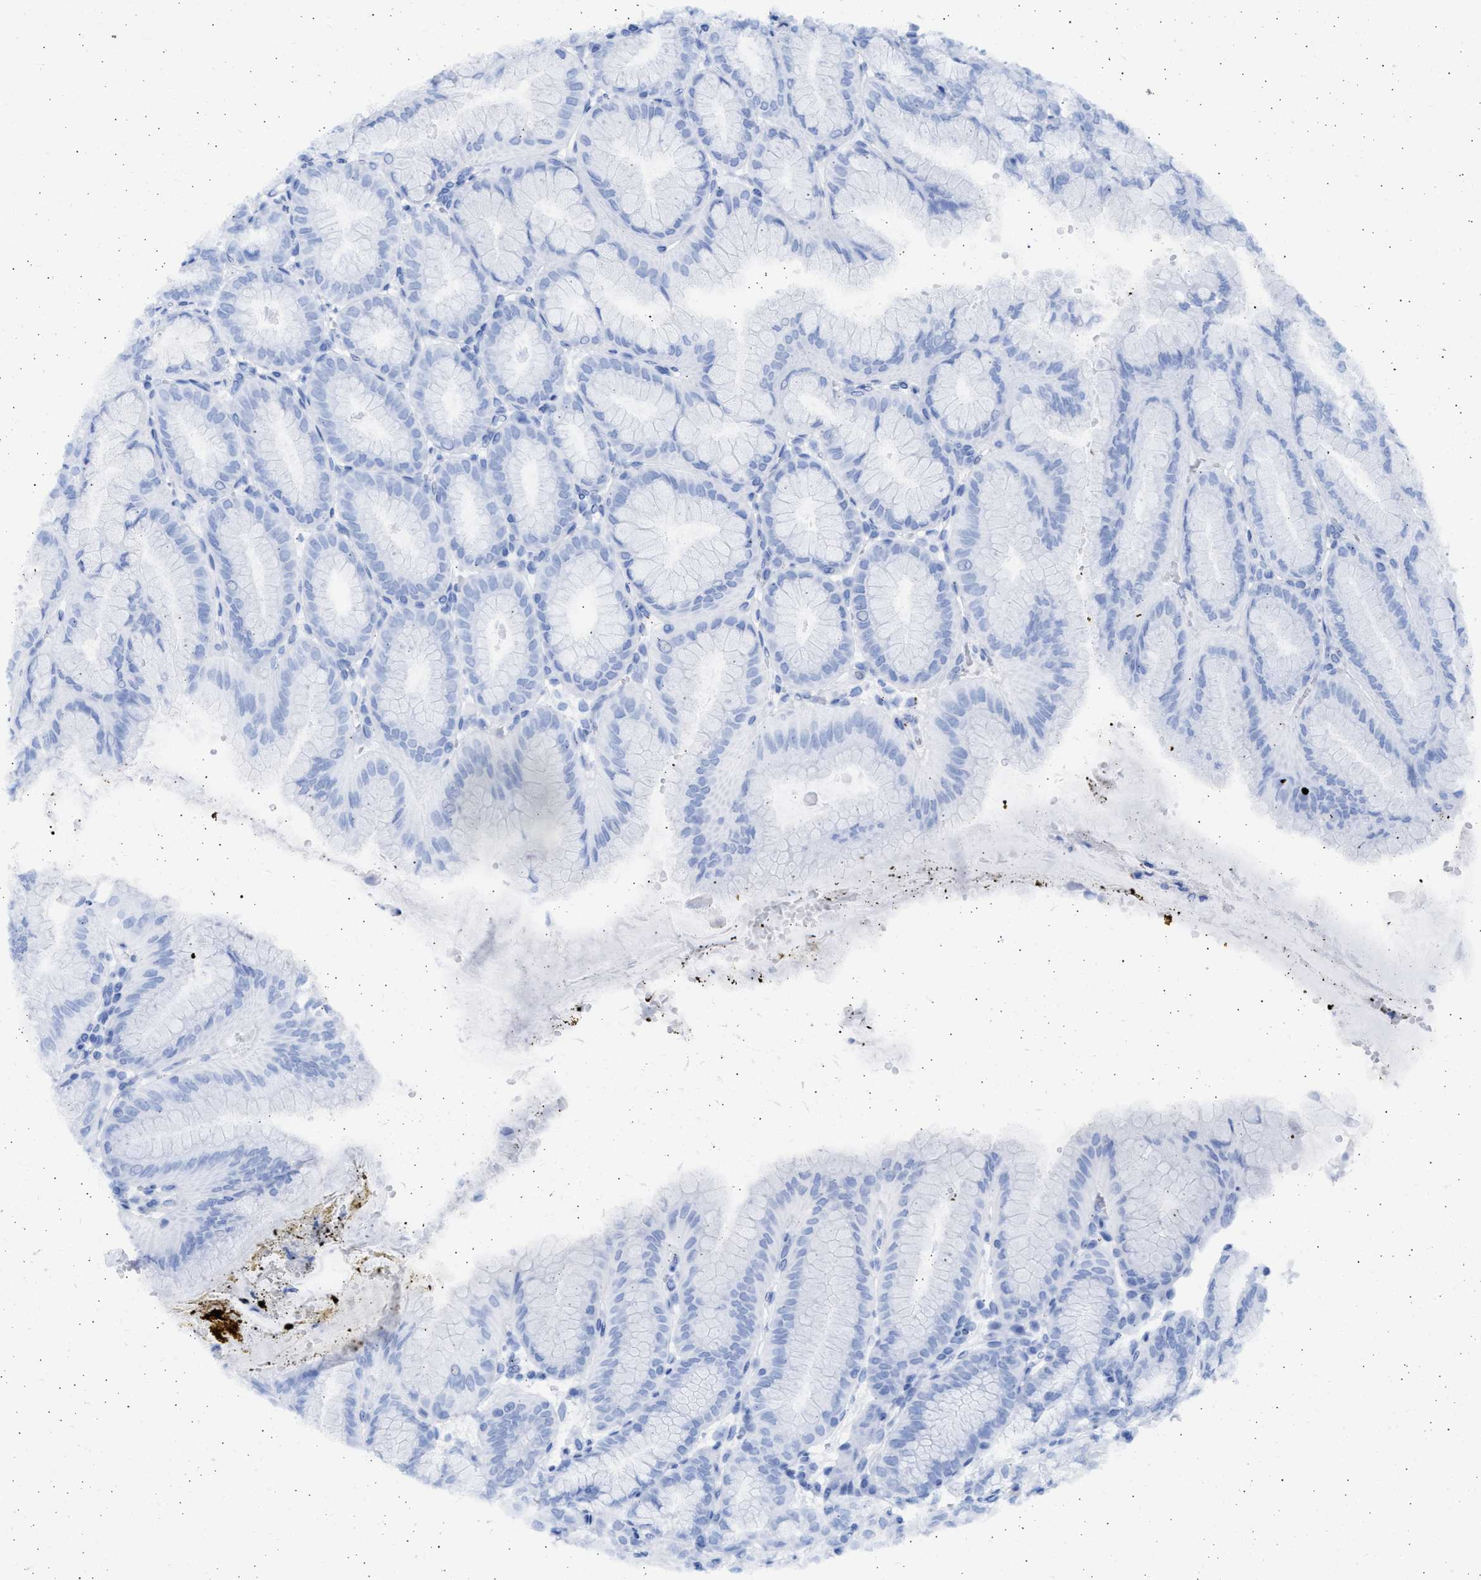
{"staining": {"intensity": "negative", "quantity": "none", "location": "none"}, "tissue": "stomach", "cell_type": "Glandular cells", "image_type": "normal", "snomed": [{"axis": "morphology", "description": "Normal tissue, NOS"}, {"axis": "topography", "description": "Stomach, lower"}], "caption": "Normal stomach was stained to show a protein in brown. There is no significant expression in glandular cells.", "gene": "ALDOC", "patient": {"sex": "male", "age": 71}}